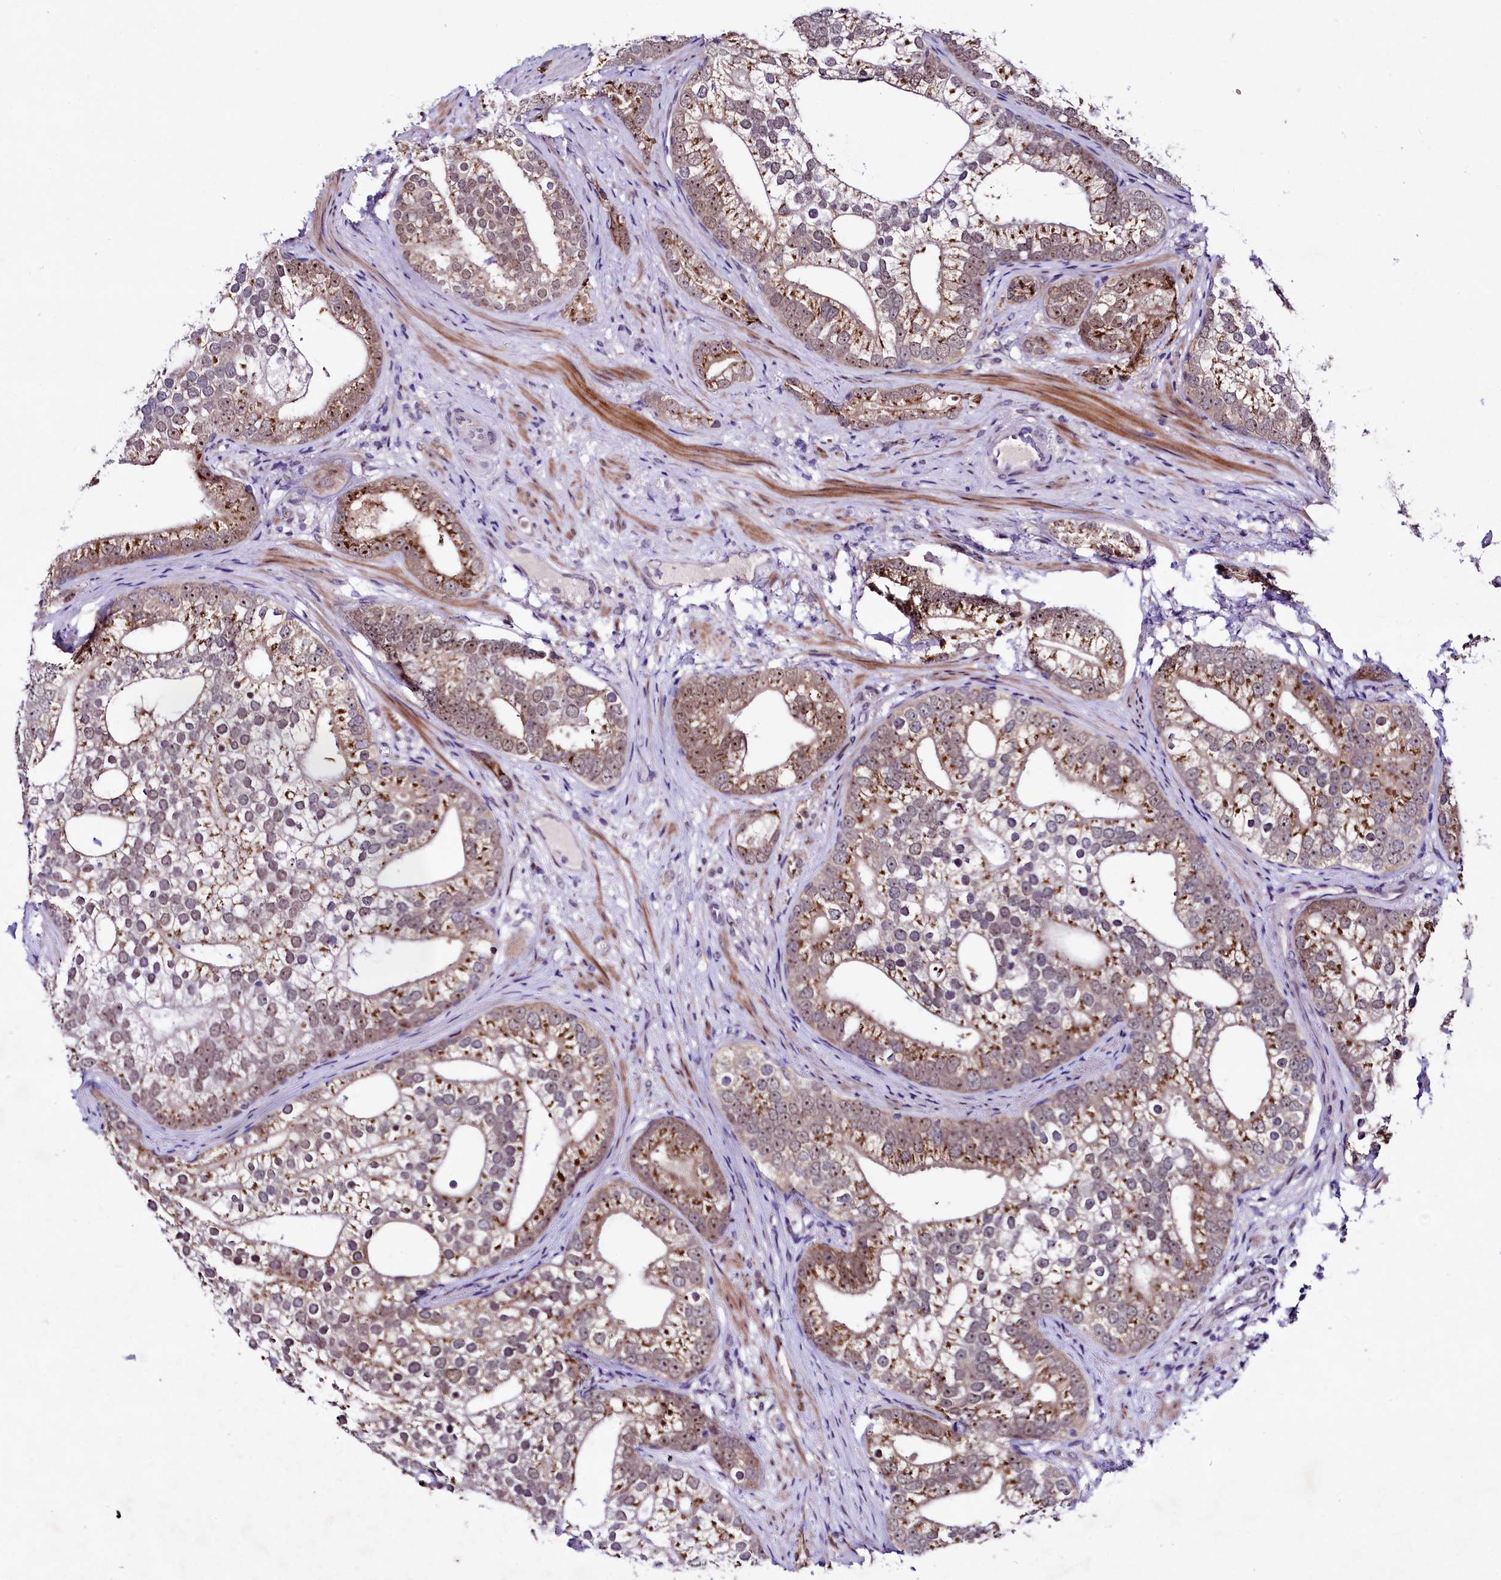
{"staining": {"intensity": "moderate", "quantity": "25%-75%", "location": "cytoplasmic/membranous,nuclear"}, "tissue": "prostate cancer", "cell_type": "Tumor cells", "image_type": "cancer", "snomed": [{"axis": "morphology", "description": "Adenocarcinoma, High grade"}, {"axis": "topography", "description": "Prostate"}], "caption": "A medium amount of moderate cytoplasmic/membranous and nuclear staining is appreciated in approximately 25%-75% of tumor cells in high-grade adenocarcinoma (prostate) tissue.", "gene": "LEUTX", "patient": {"sex": "male", "age": 75}}